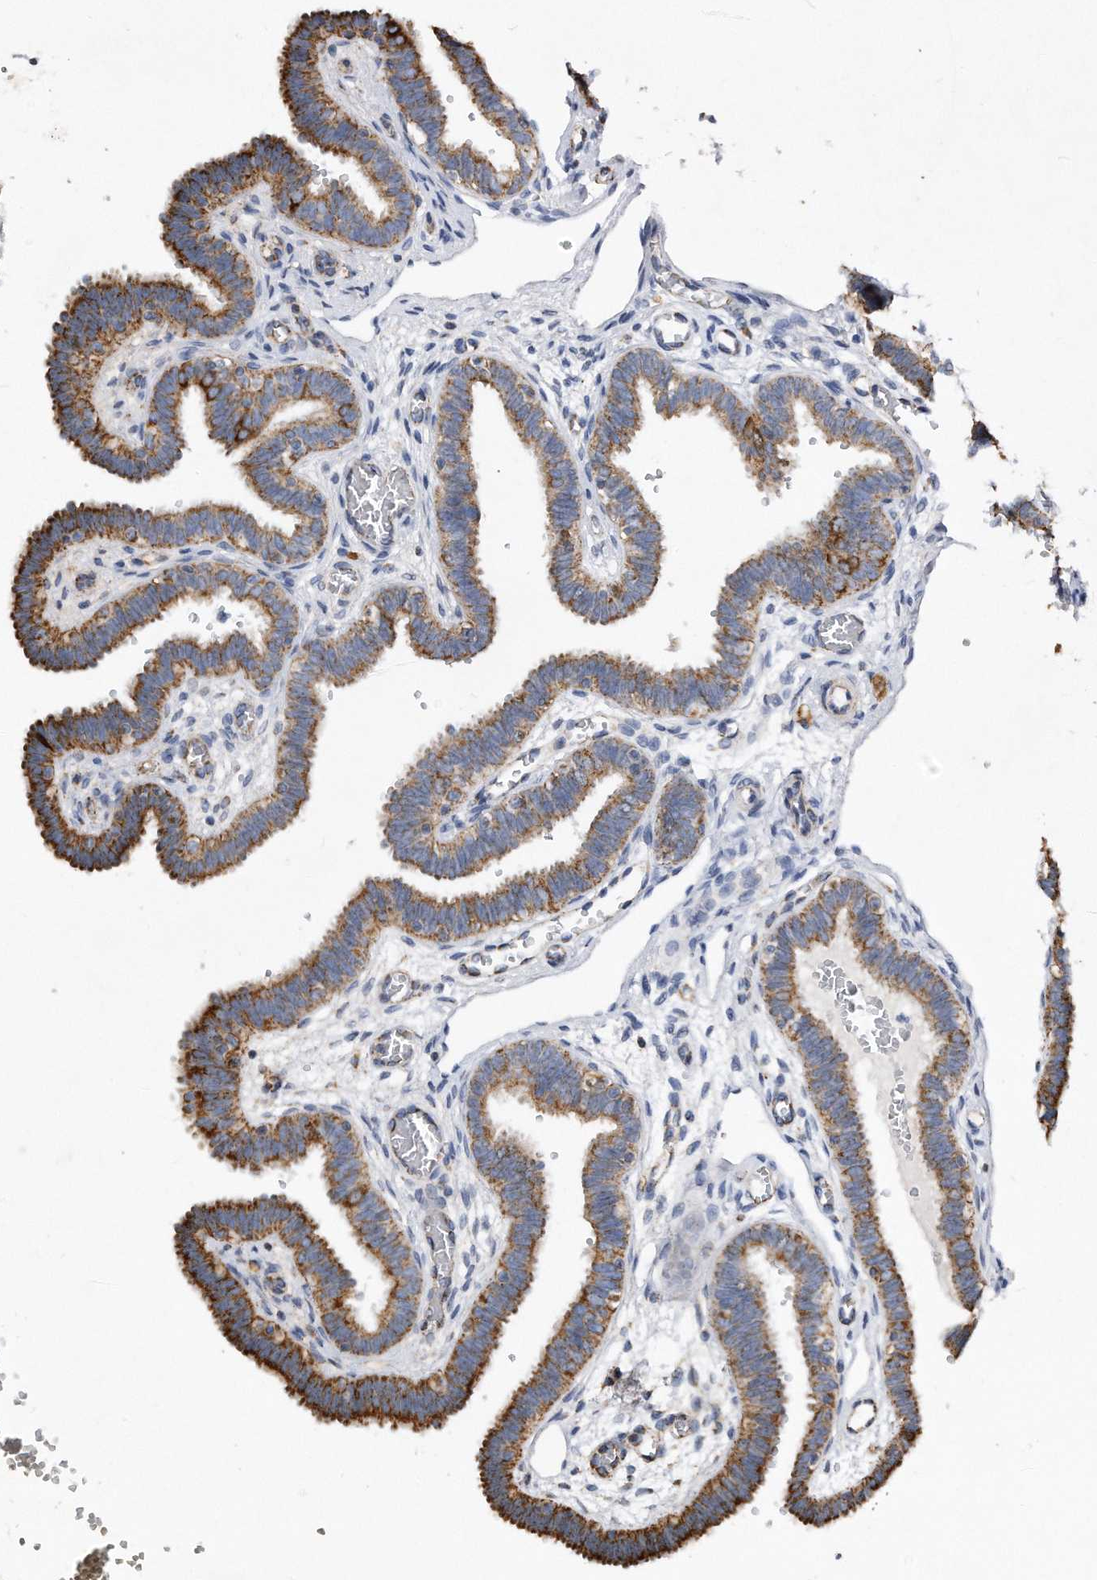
{"staining": {"intensity": "strong", "quantity": ">75%", "location": "cytoplasmic/membranous"}, "tissue": "fallopian tube", "cell_type": "Glandular cells", "image_type": "normal", "snomed": [{"axis": "morphology", "description": "Normal tissue, NOS"}, {"axis": "topography", "description": "Fallopian tube"}, {"axis": "topography", "description": "Placenta"}], "caption": "Protein analysis of unremarkable fallopian tube exhibits strong cytoplasmic/membranous expression in about >75% of glandular cells.", "gene": "PPP5C", "patient": {"sex": "female", "age": 32}}